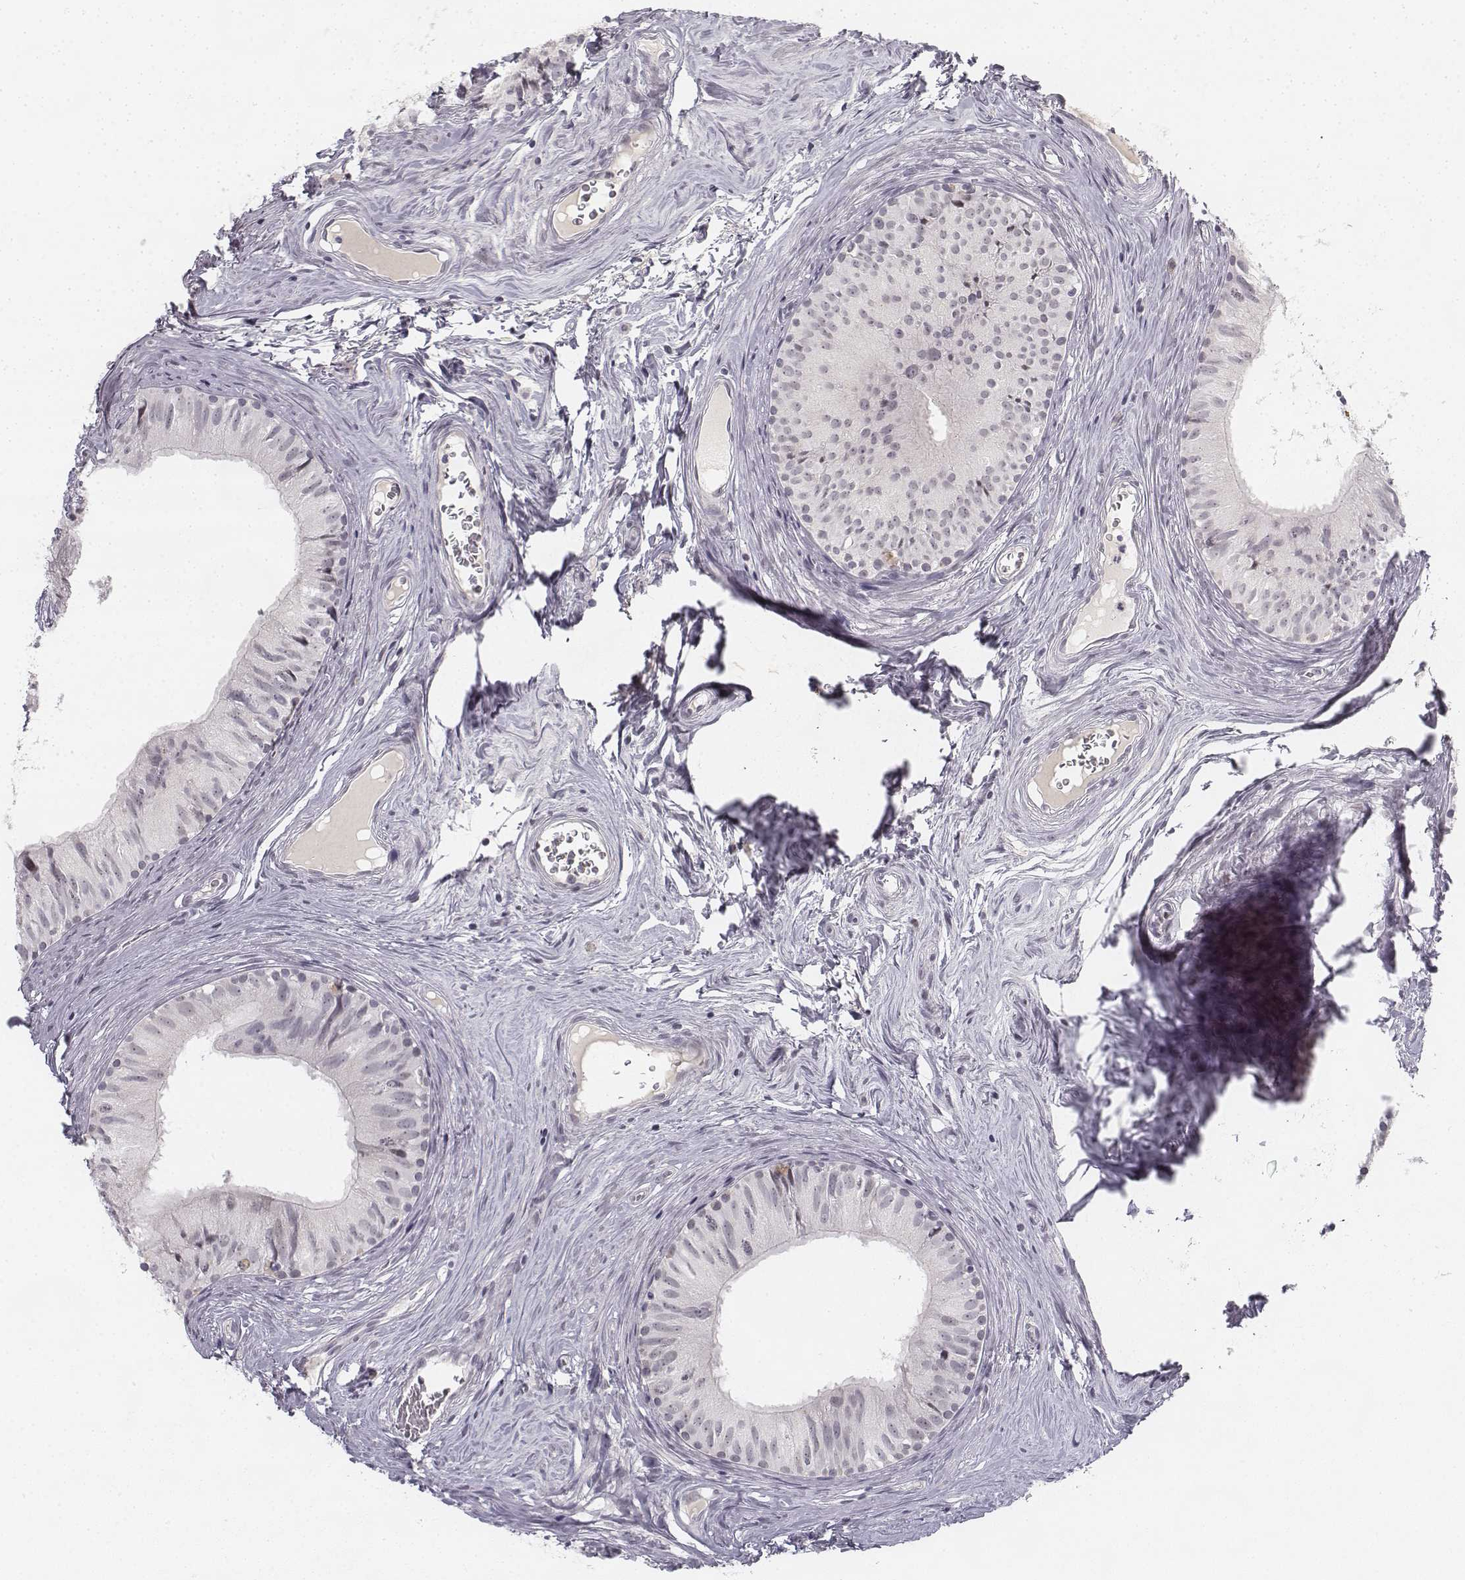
{"staining": {"intensity": "negative", "quantity": "none", "location": "none"}, "tissue": "epididymis", "cell_type": "Glandular cells", "image_type": "normal", "snomed": [{"axis": "morphology", "description": "Normal tissue, NOS"}, {"axis": "topography", "description": "Epididymis"}], "caption": "There is no significant positivity in glandular cells of epididymis. (DAB IHC visualized using brightfield microscopy, high magnification).", "gene": "KRT84", "patient": {"sex": "male", "age": 52}}